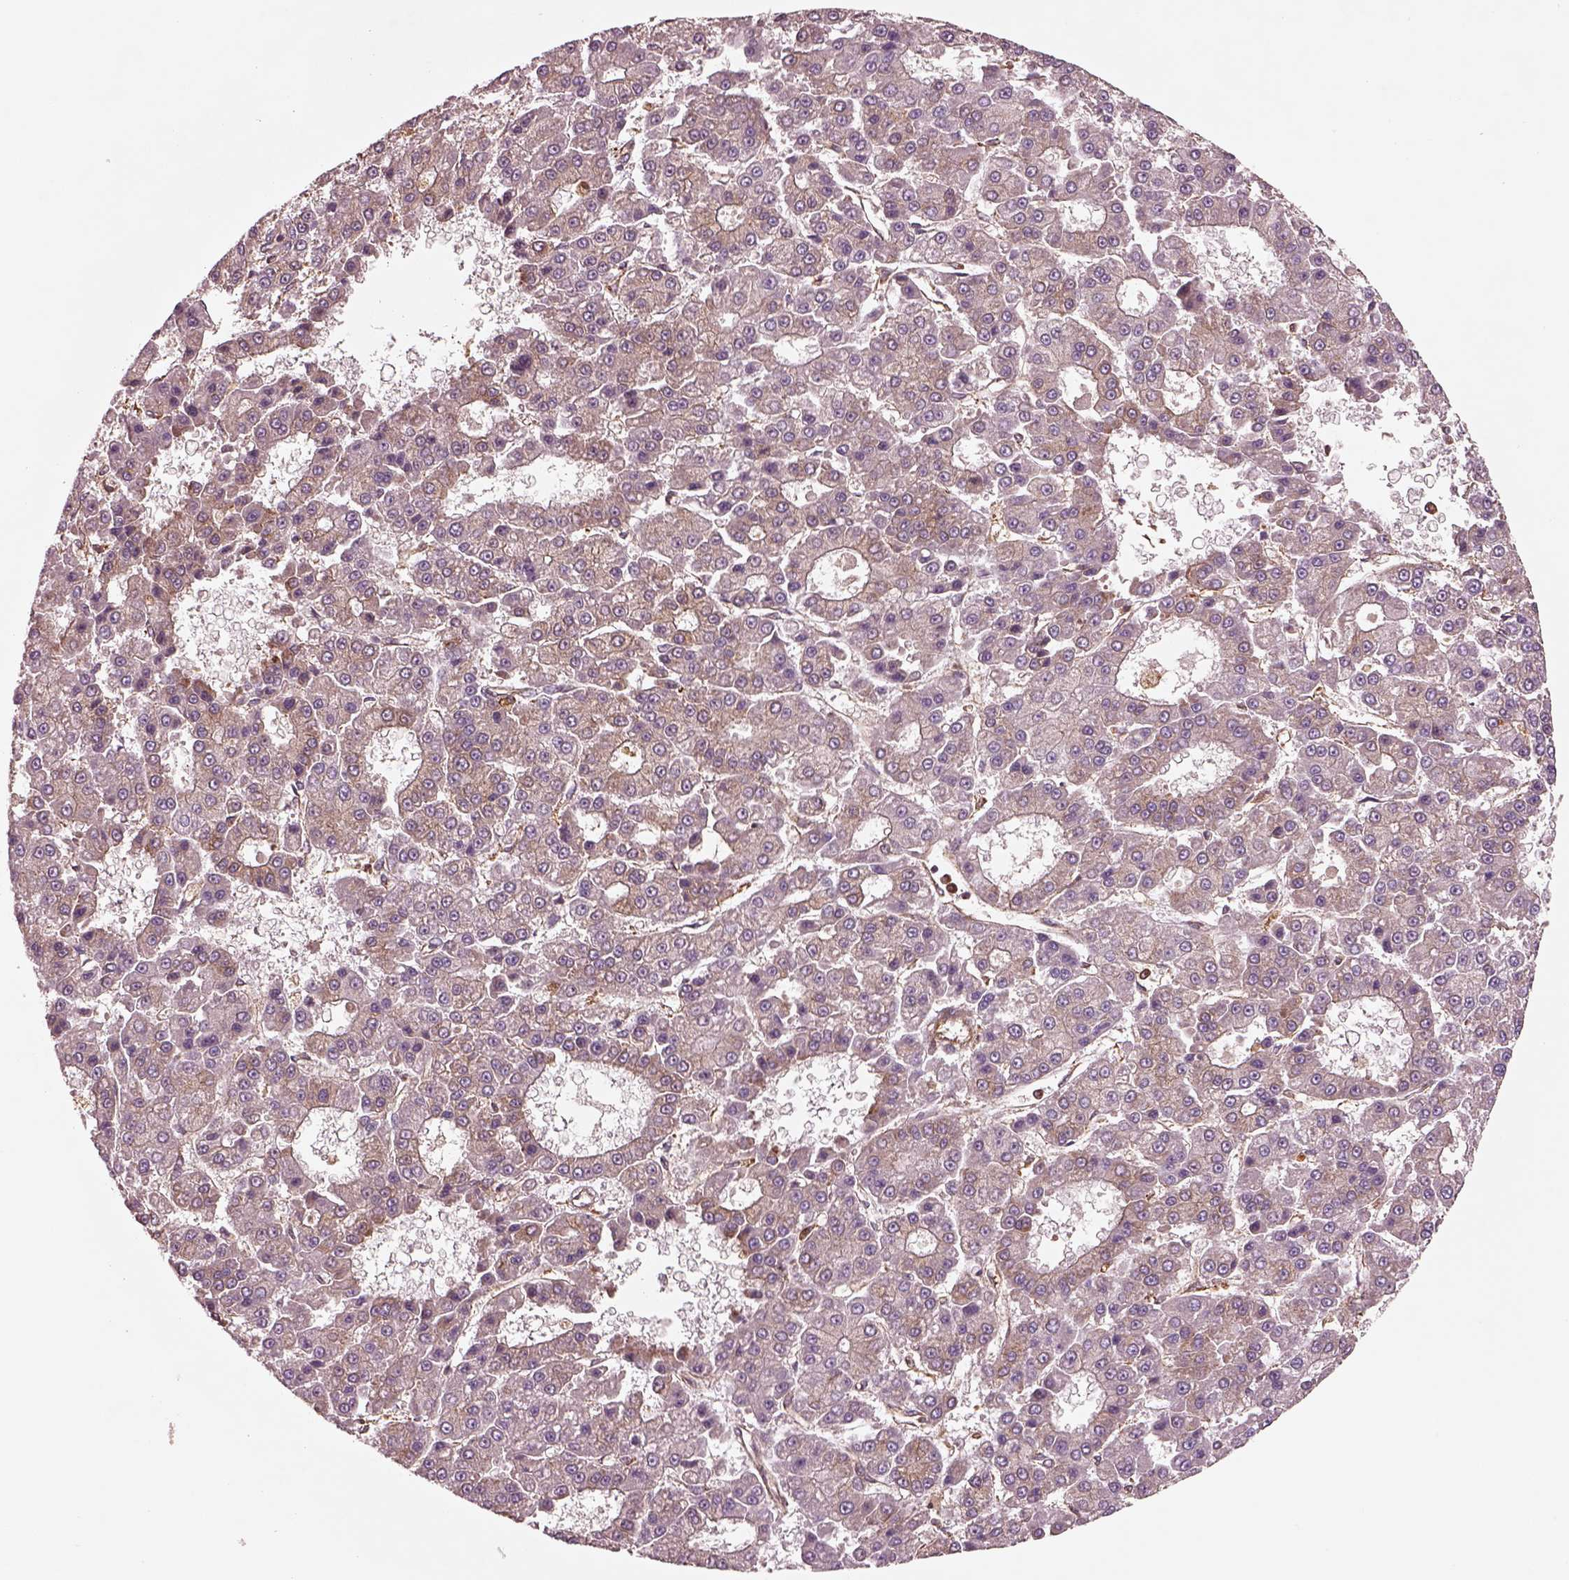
{"staining": {"intensity": "weak", "quantity": "<25%", "location": "cytoplasmic/membranous"}, "tissue": "liver cancer", "cell_type": "Tumor cells", "image_type": "cancer", "snomed": [{"axis": "morphology", "description": "Carcinoma, Hepatocellular, NOS"}, {"axis": "topography", "description": "Liver"}], "caption": "The micrograph shows no staining of tumor cells in hepatocellular carcinoma (liver).", "gene": "WASHC2A", "patient": {"sex": "male", "age": 70}}